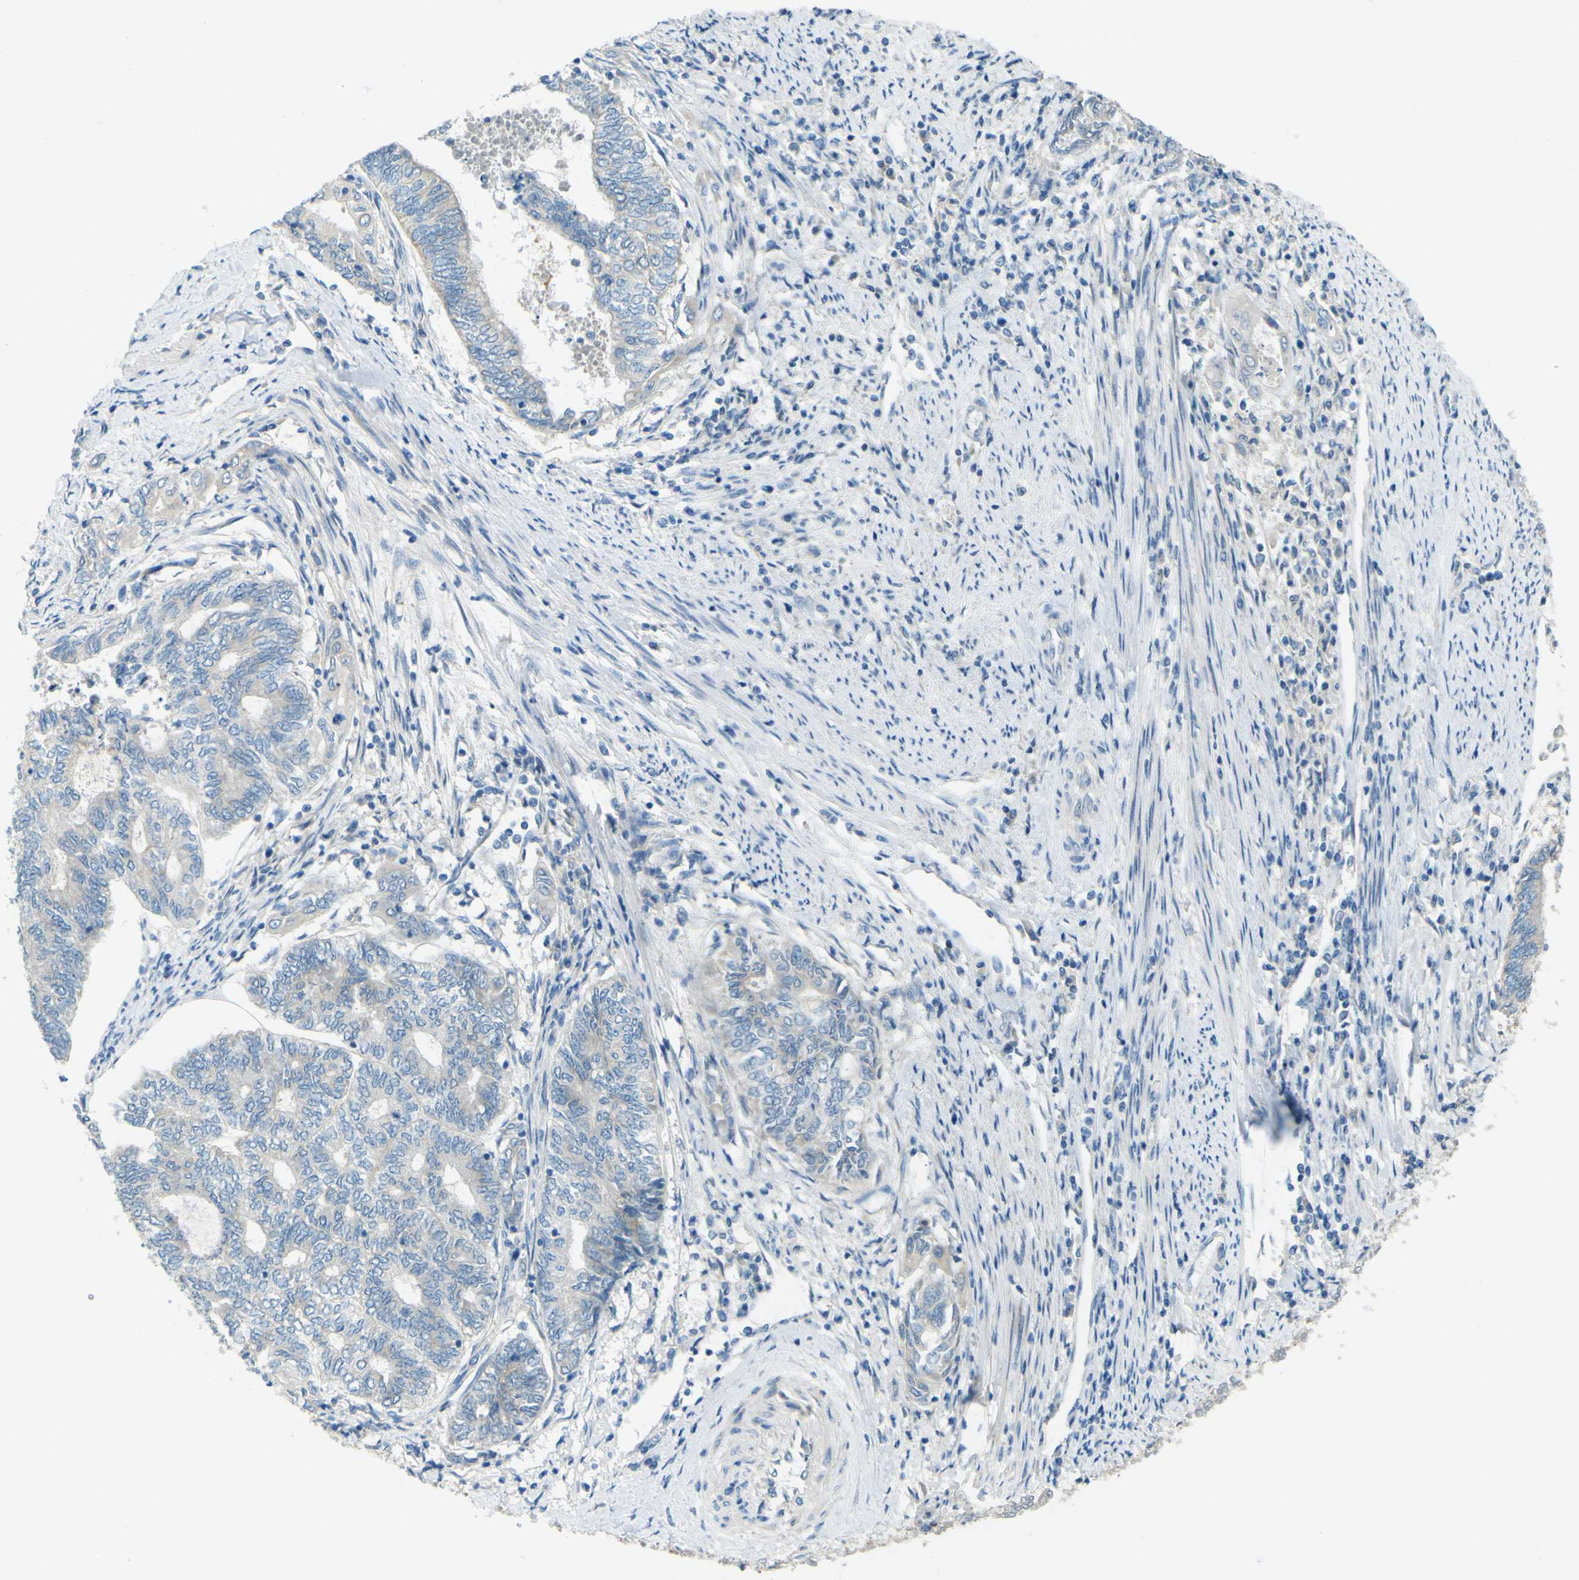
{"staining": {"intensity": "weak", "quantity": "<25%", "location": "cytoplasmic/membranous"}, "tissue": "endometrial cancer", "cell_type": "Tumor cells", "image_type": "cancer", "snomed": [{"axis": "morphology", "description": "Adenocarcinoma, NOS"}, {"axis": "topography", "description": "Uterus"}, {"axis": "topography", "description": "Endometrium"}], "caption": "IHC histopathology image of adenocarcinoma (endometrial) stained for a protein (brown), which exhibits no positivity in tumor cells.", "gene": "FKTN", "patient": {"sex": "female", "age": 70}}